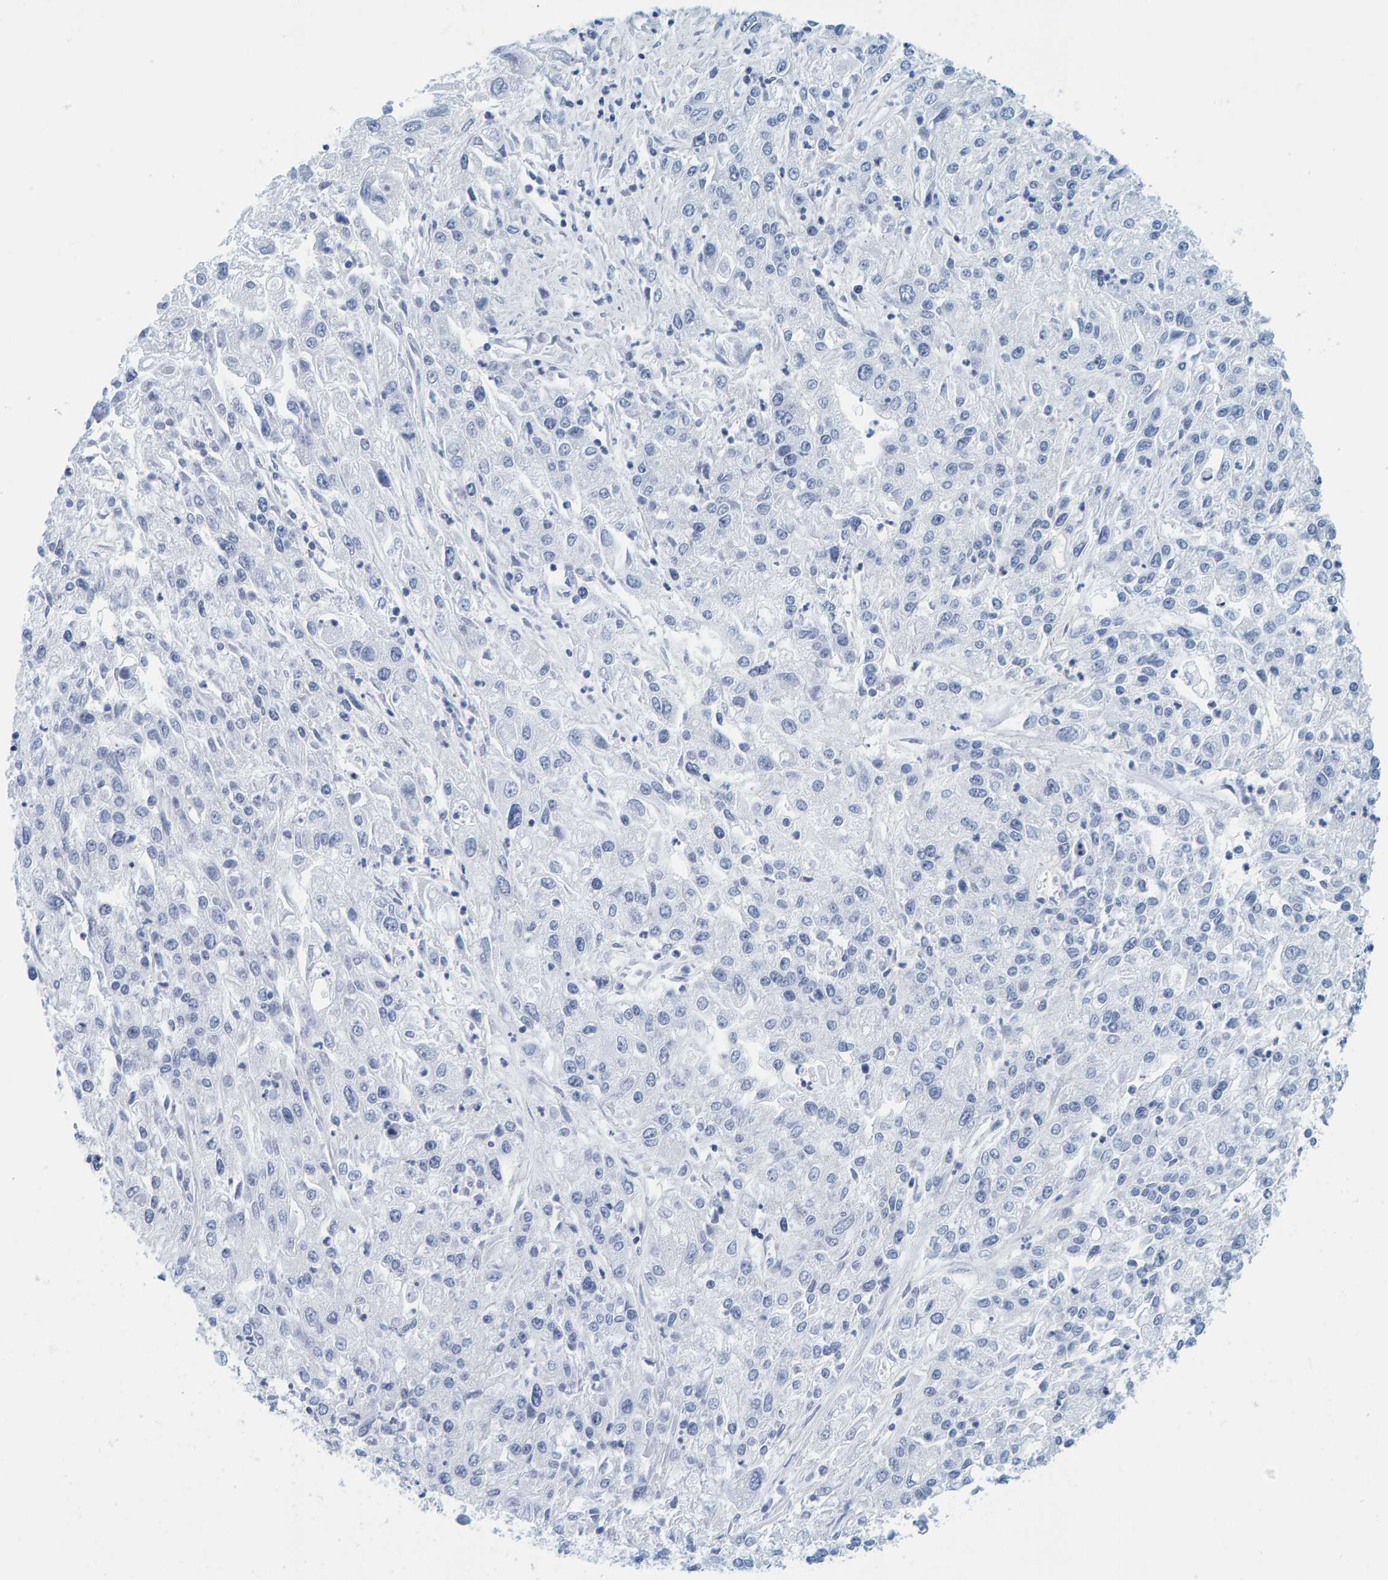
{"staining": {"intensity": "negative", "quantity": "none", "location": "none"}, "tissue": "endometrial cancer", "cell_type": "Tumor cells", "image_type": "cancer", "snomed": [{"axis": "morphology", "description": "Adenocarcinoma, NOS"}, {"axis": "topography", "description": "Endometrium"}], "caption": "IHC photomicrograph of neoplastic tissue: endometrial adenocarcinoma stained with DAB (3,3'-diaminobenzidine) exhibits no significant protein expression in tumor cells. (Brightfield microscopy of DAB immunohistochemistry at high magnification).", "gene": "SFTPC", "patient": {"sex": "female", "age": 49}}